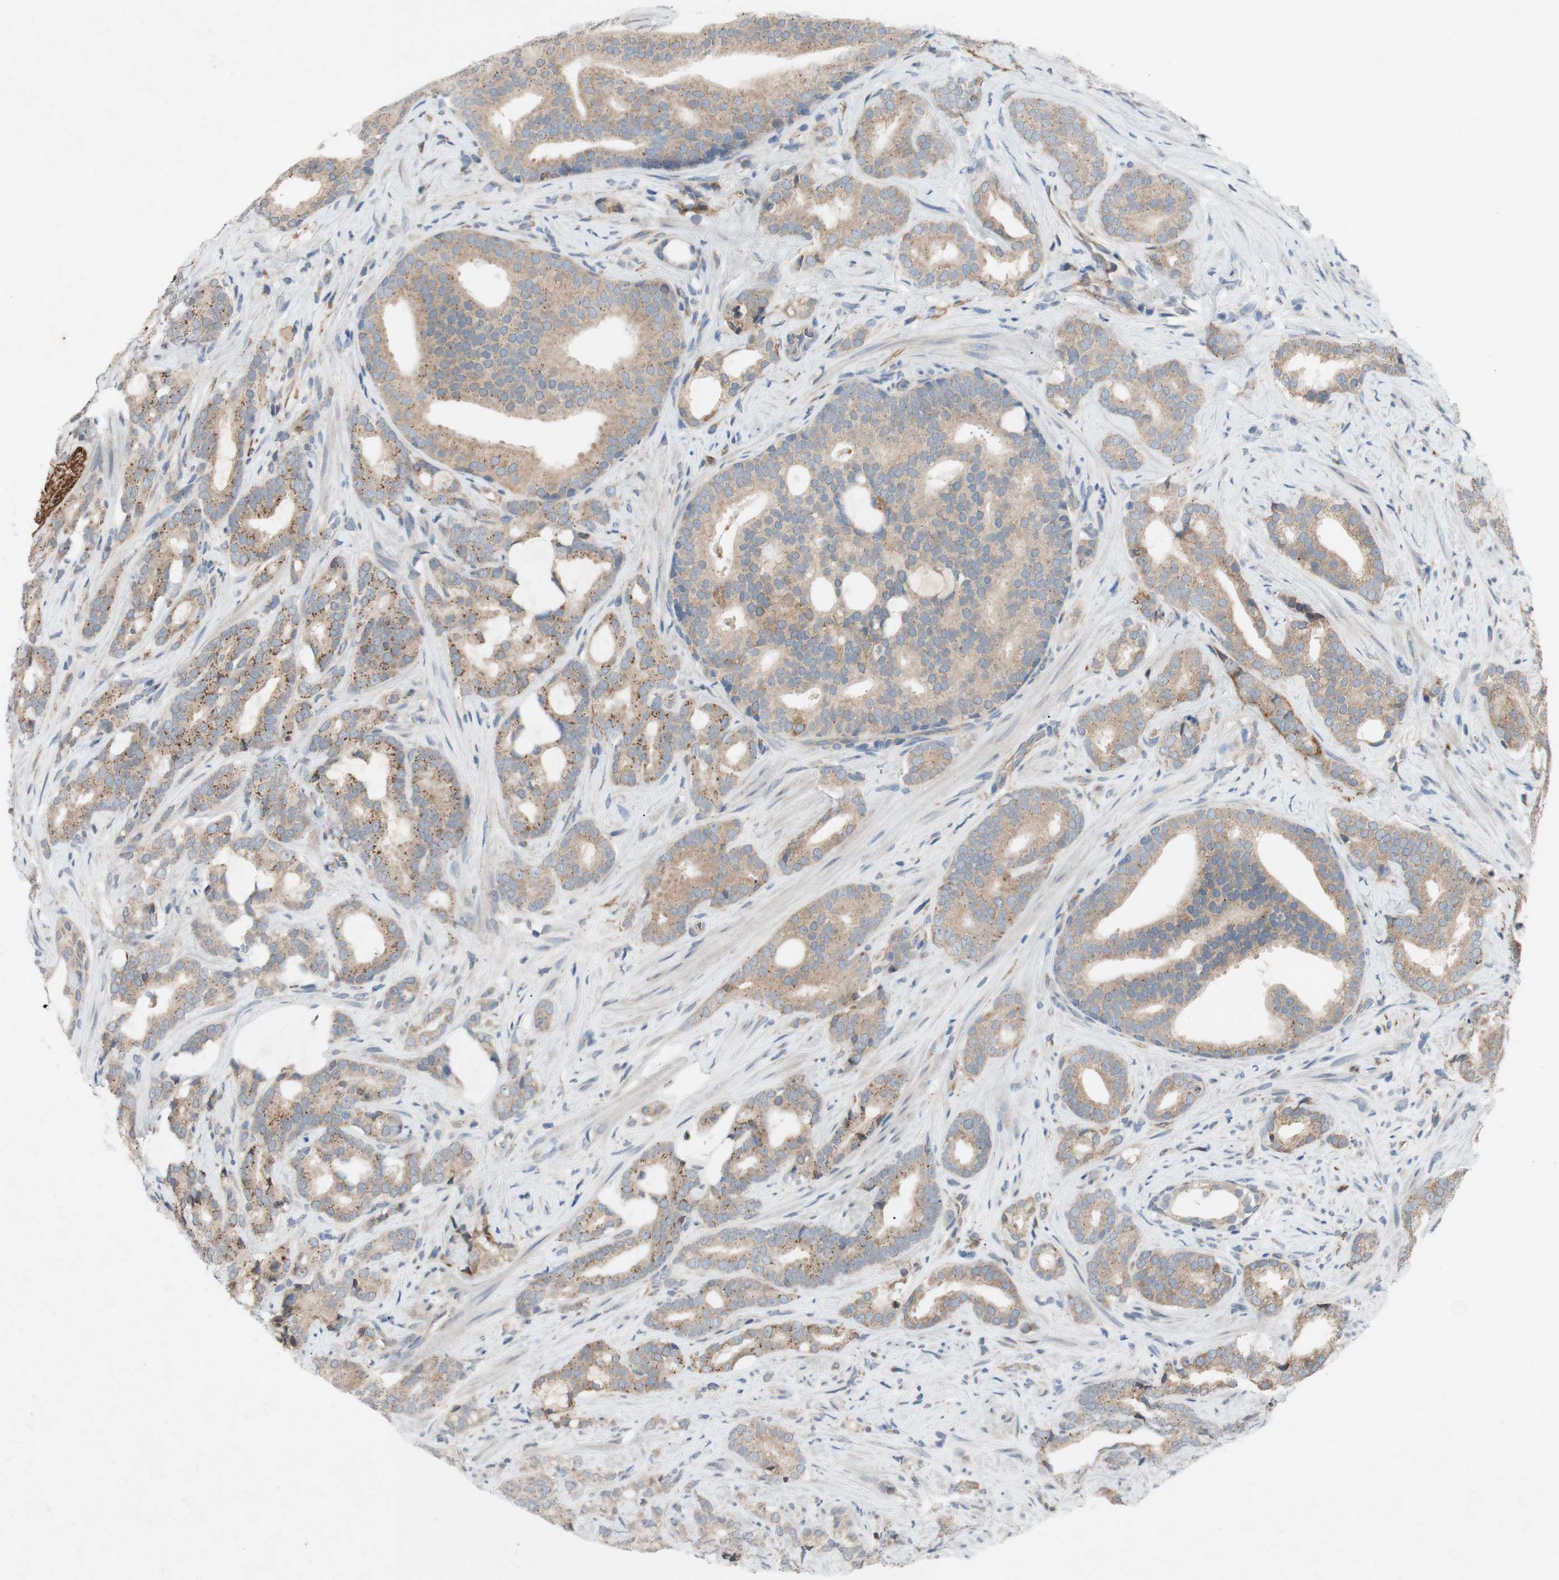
{"staining": {"intensity": "weak", "quantity": ">75%", "location": "cytoplasmic/membranous"}, "tissue": "prostate cancer", "cell_type": "Tumor cells", "image_type": "cancer", "snomed": [{"axis": "morphology", "description": "Adenocarcinoma, Low grade"}, {"axis": "topography", "description": "Prostate"}], "caption": "Tumor cells demonstrate low levels of weak cytoplasmic/membranous staining in approximately >75% of cells in human prostate cancer (low-grade adenocarcinoma). (brown staining indicates protein expression, while blue staining denotes nuclei).", "gene": "ADD2", "patient": {"sex": "male", "age": 58}}